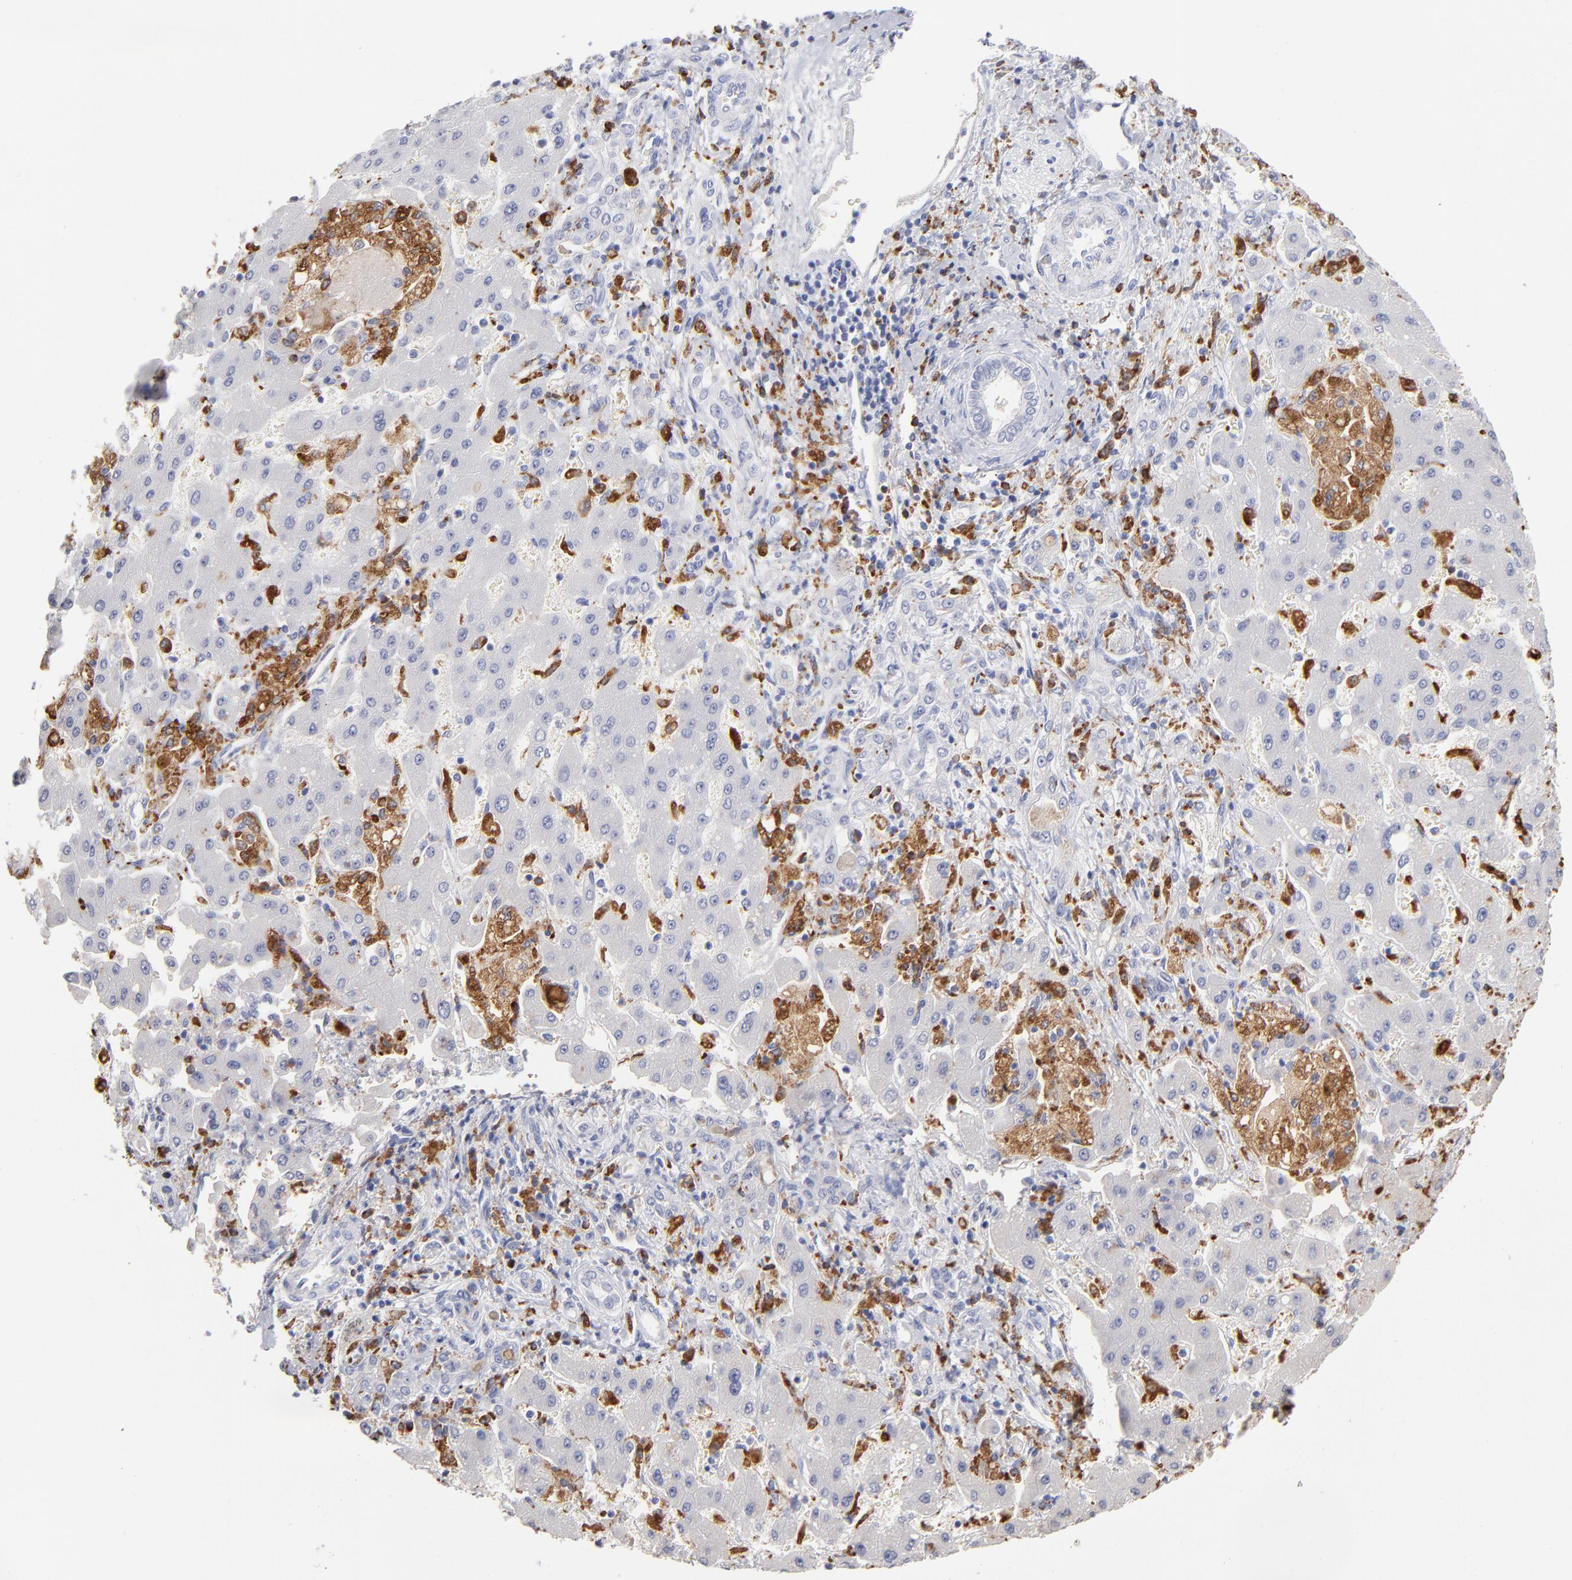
{"staining": {"intensity": "negative", "quantity": "none", "location": "none"}, "tissue": "liver cancer", "cell_type": "Tumor cells", "image_type": "cancer", "snomed": [{"axis": "morphology", "description": "Cholangiocarcinoma"}, {"axis": "topography", "description": "Liver"}], "caption": "Immunohistochemistry (IHC) image of human liver cancer (cholangiocarcinoma) stained for a protein (brown), which shows no expression in tumor cells.", "gene": "CD180", "patient": {"sex": "male", "age": 50}}